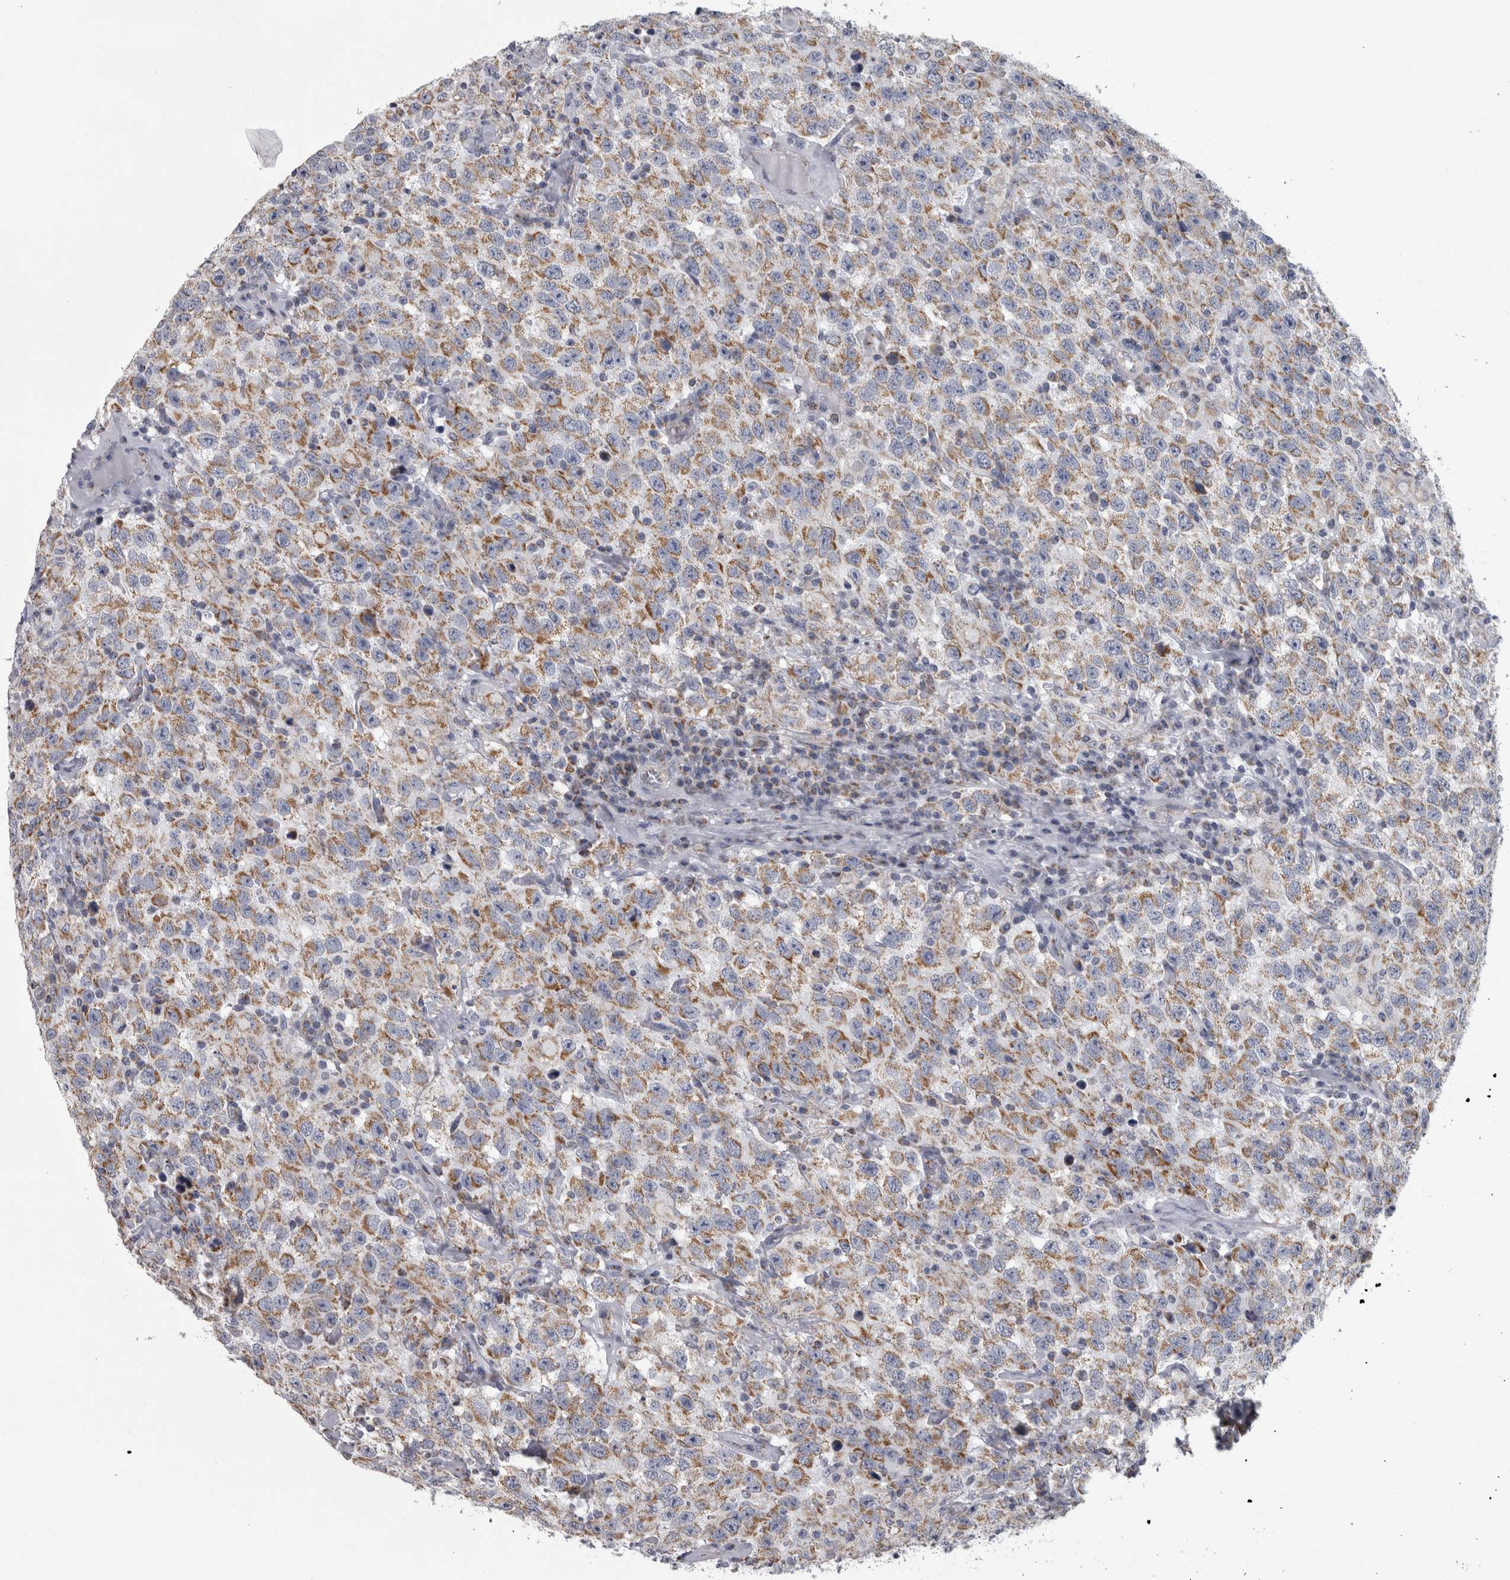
{"staining": {"intensity": "moderate", "quantity": ">75%", "location": "cytoplasmic/membranous"}, "tissue": "testis cancer", "cell_type": "Tumor cells", "image_type": "cancer", "snomed": [{"axis": "morphology", "description": "Seminoma, NOS"}, {"axis": "topography", "description": "Testis"}], "caption": "Testis cancer (seminoma) was stained to show a protein in brown. There is medium levels of moderate cytoplasmic/membranous positivity in about >75% of tumor cells.", "gene": "DBT", "patient": {"sex": "male", "age": 41}}